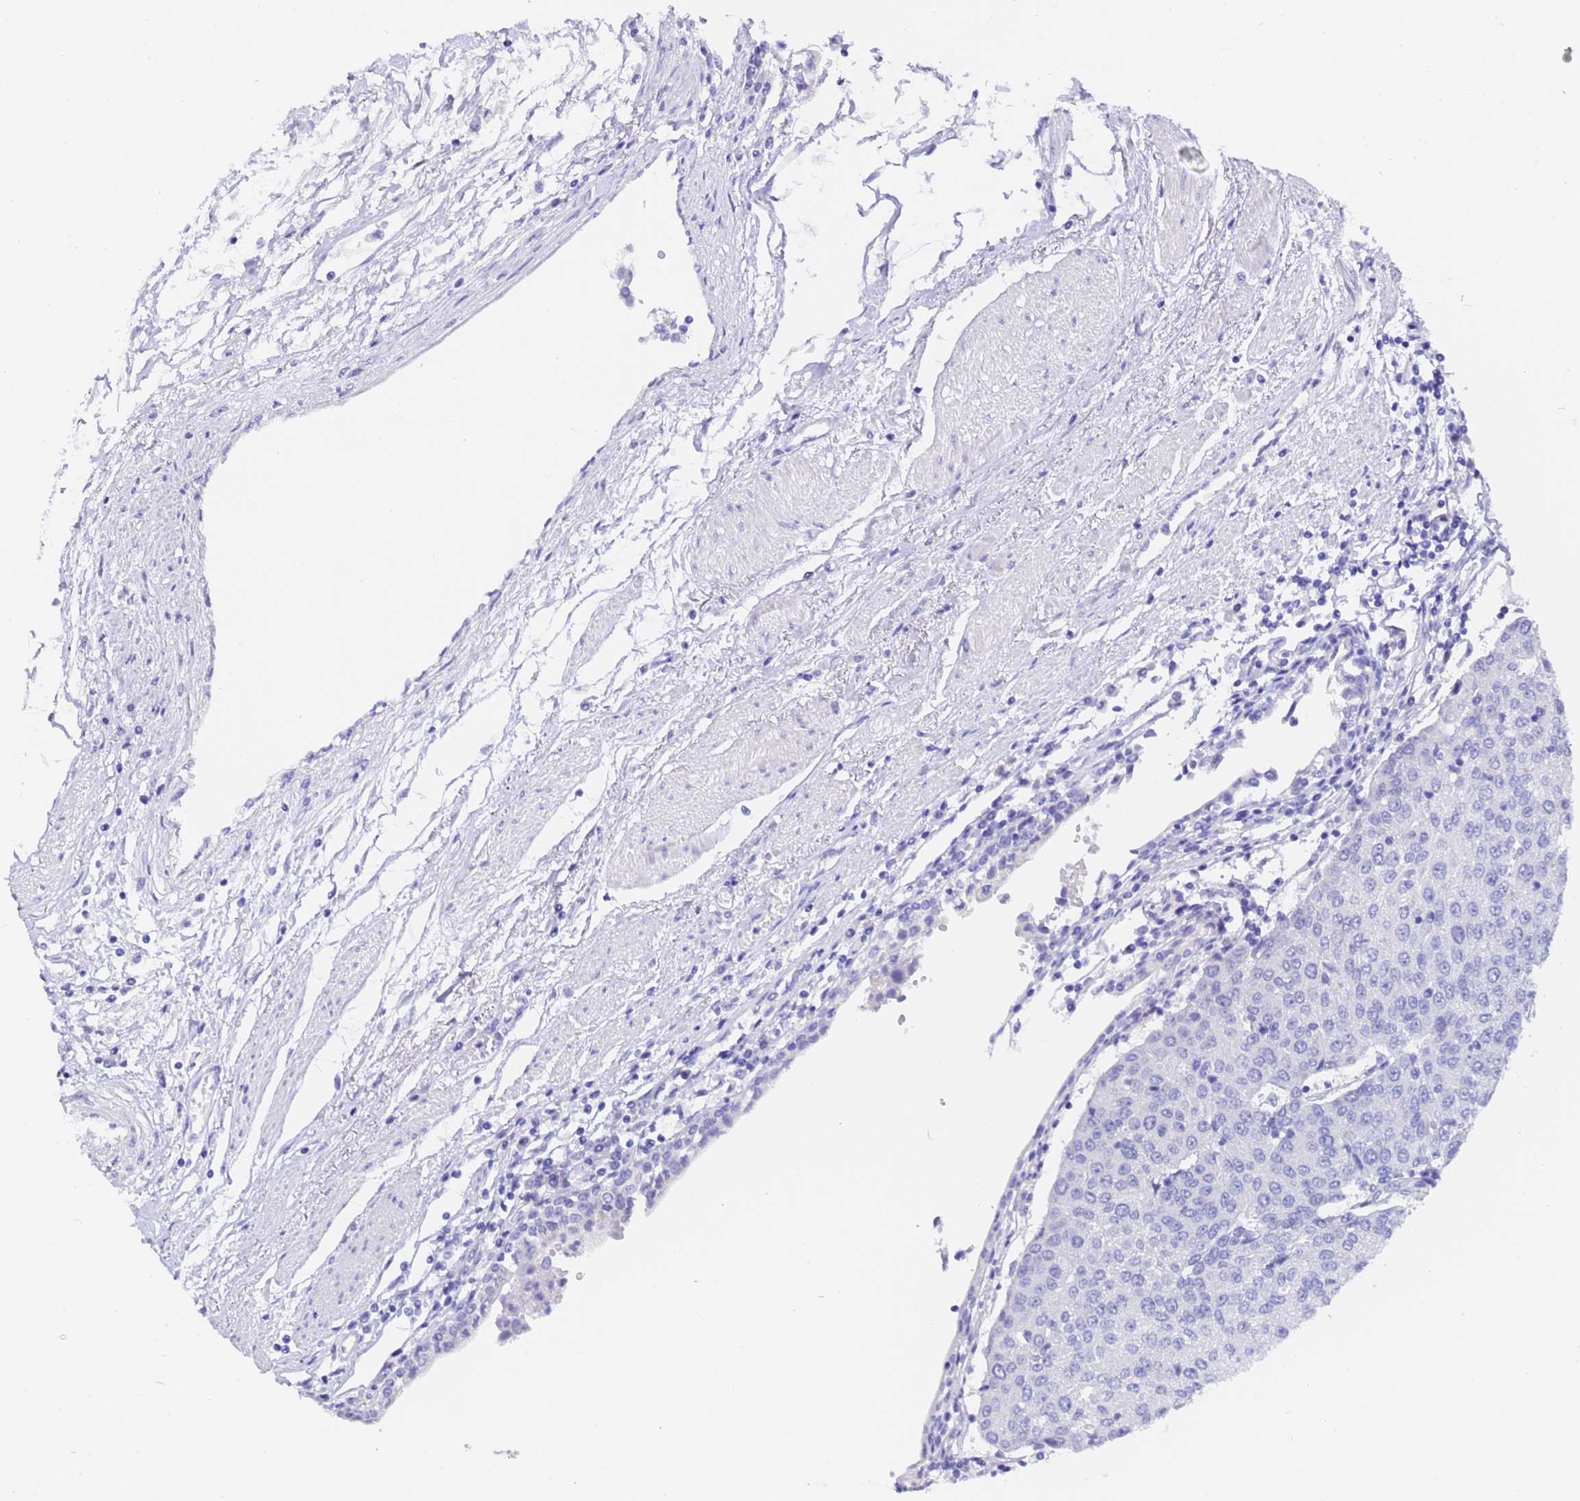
{"staining": {"intensity": "negative", "quantity": "none", "location": "none"}, "tissue": "urothelial cancer", "cell_type": "Tumor cells", "image_type": "cancer", "snomed": [{"axis": "morphology", "description": "Urothelial carcinoma, High grade"}, {"axis": "topography", "description": "Urinary bladder"}], "caption": "Tumor cells are negative for brown protein staining in high-grade urothelial carcinoma.", "gene": "GABRA1", "patient": {"sex": "female", "age": 85}}